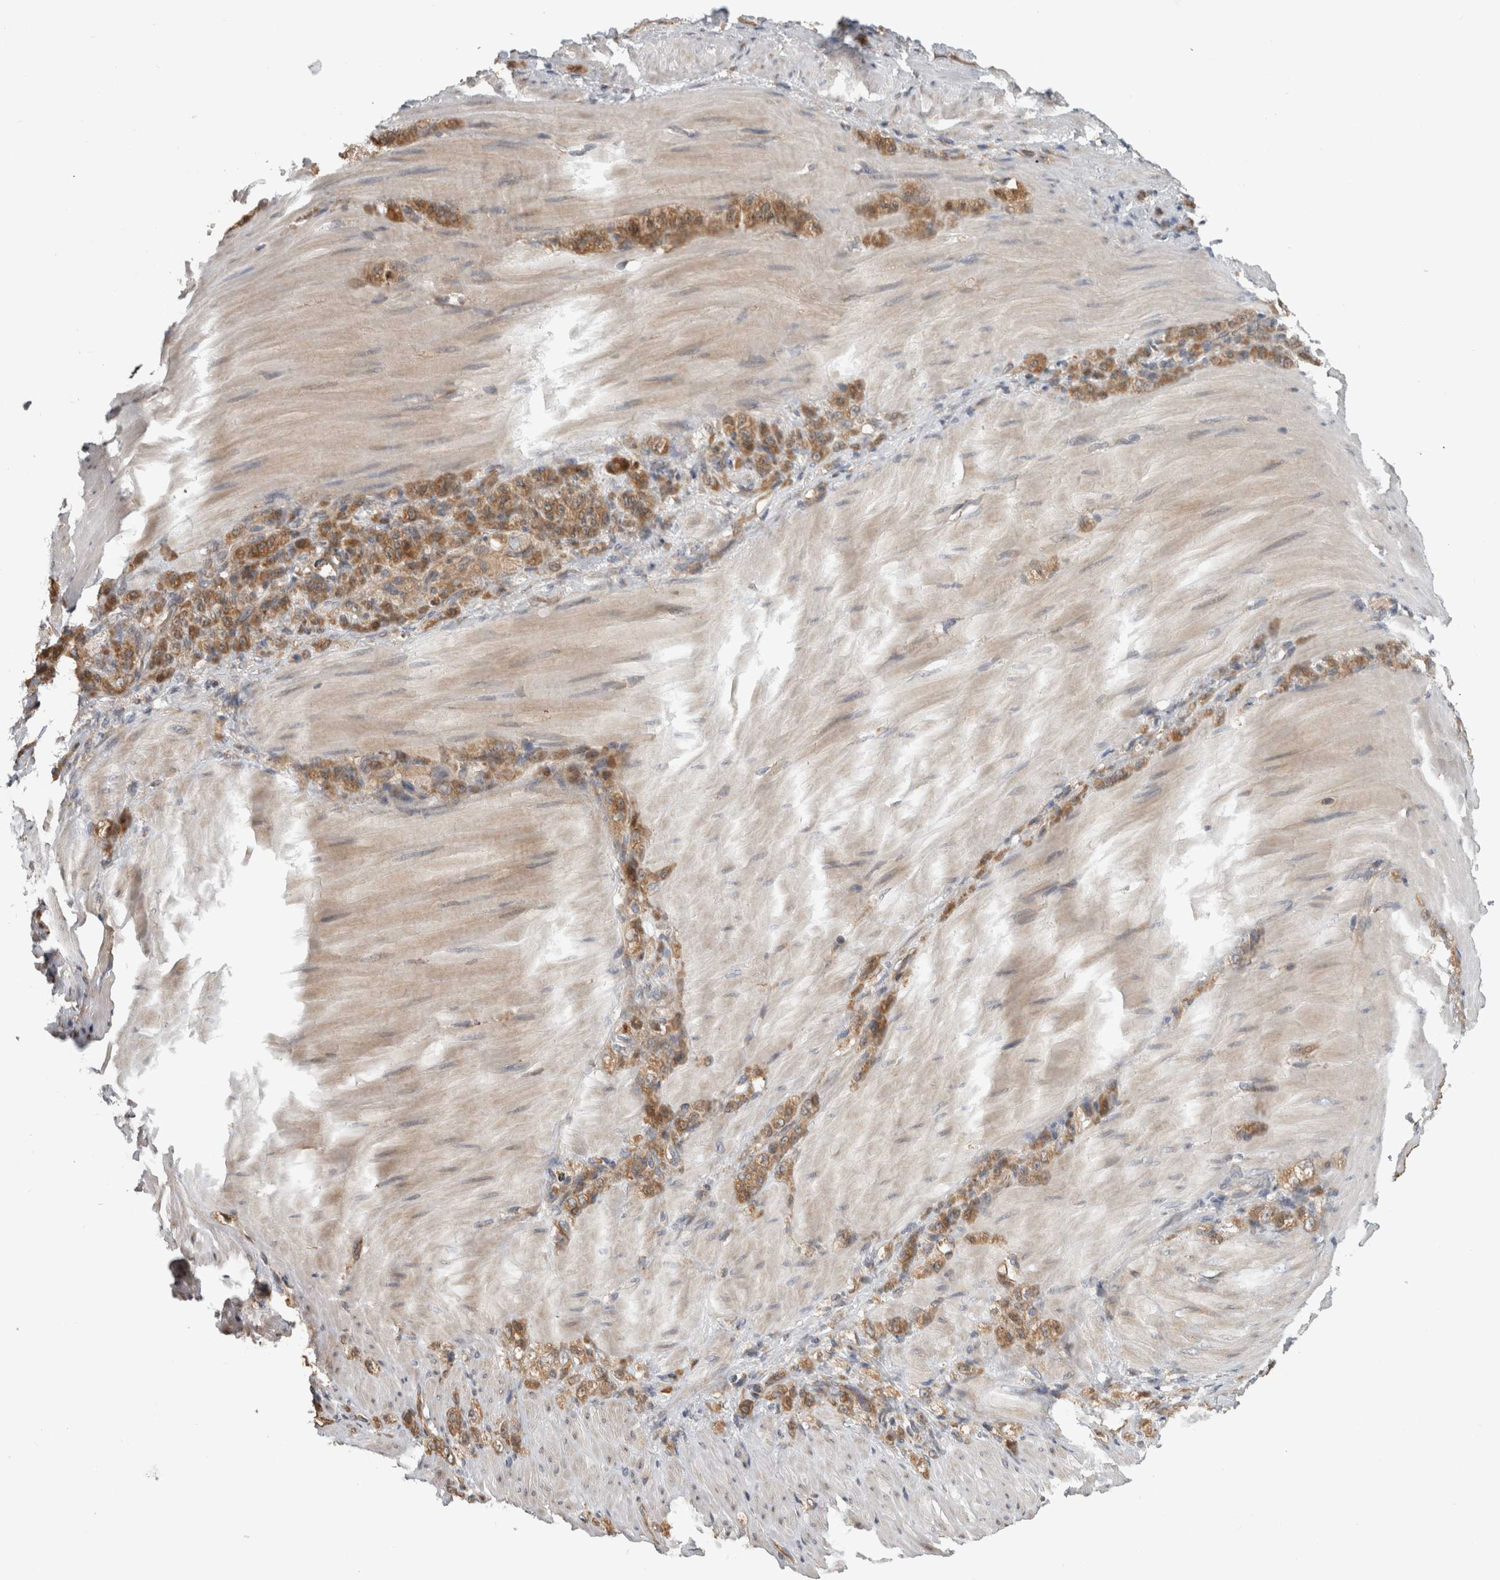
{"staining": {"intensity": "moderate", "quantity": ">75%", "location": "cytoplasmic/membranous"}, "tissue": "stomach cancer", "cell_type": "Tumor cells", "image_type": "cancer", "snomed": [{"axis": "morphology", "description": "Normal tissue, NOS"}, {"axis": "morphology", "description": "Adenocarcinoma, NOS"}, {"axis": "topography", "description": "Stomach"}], "caption": "Tumor cells show medium levels of moderate cytoplasmic/membranous staining in about >75% of cells in stomach cancer (adenocarcinoma).", "gene": "PARP6", "patient": {"sex": "male", "age": 82}}